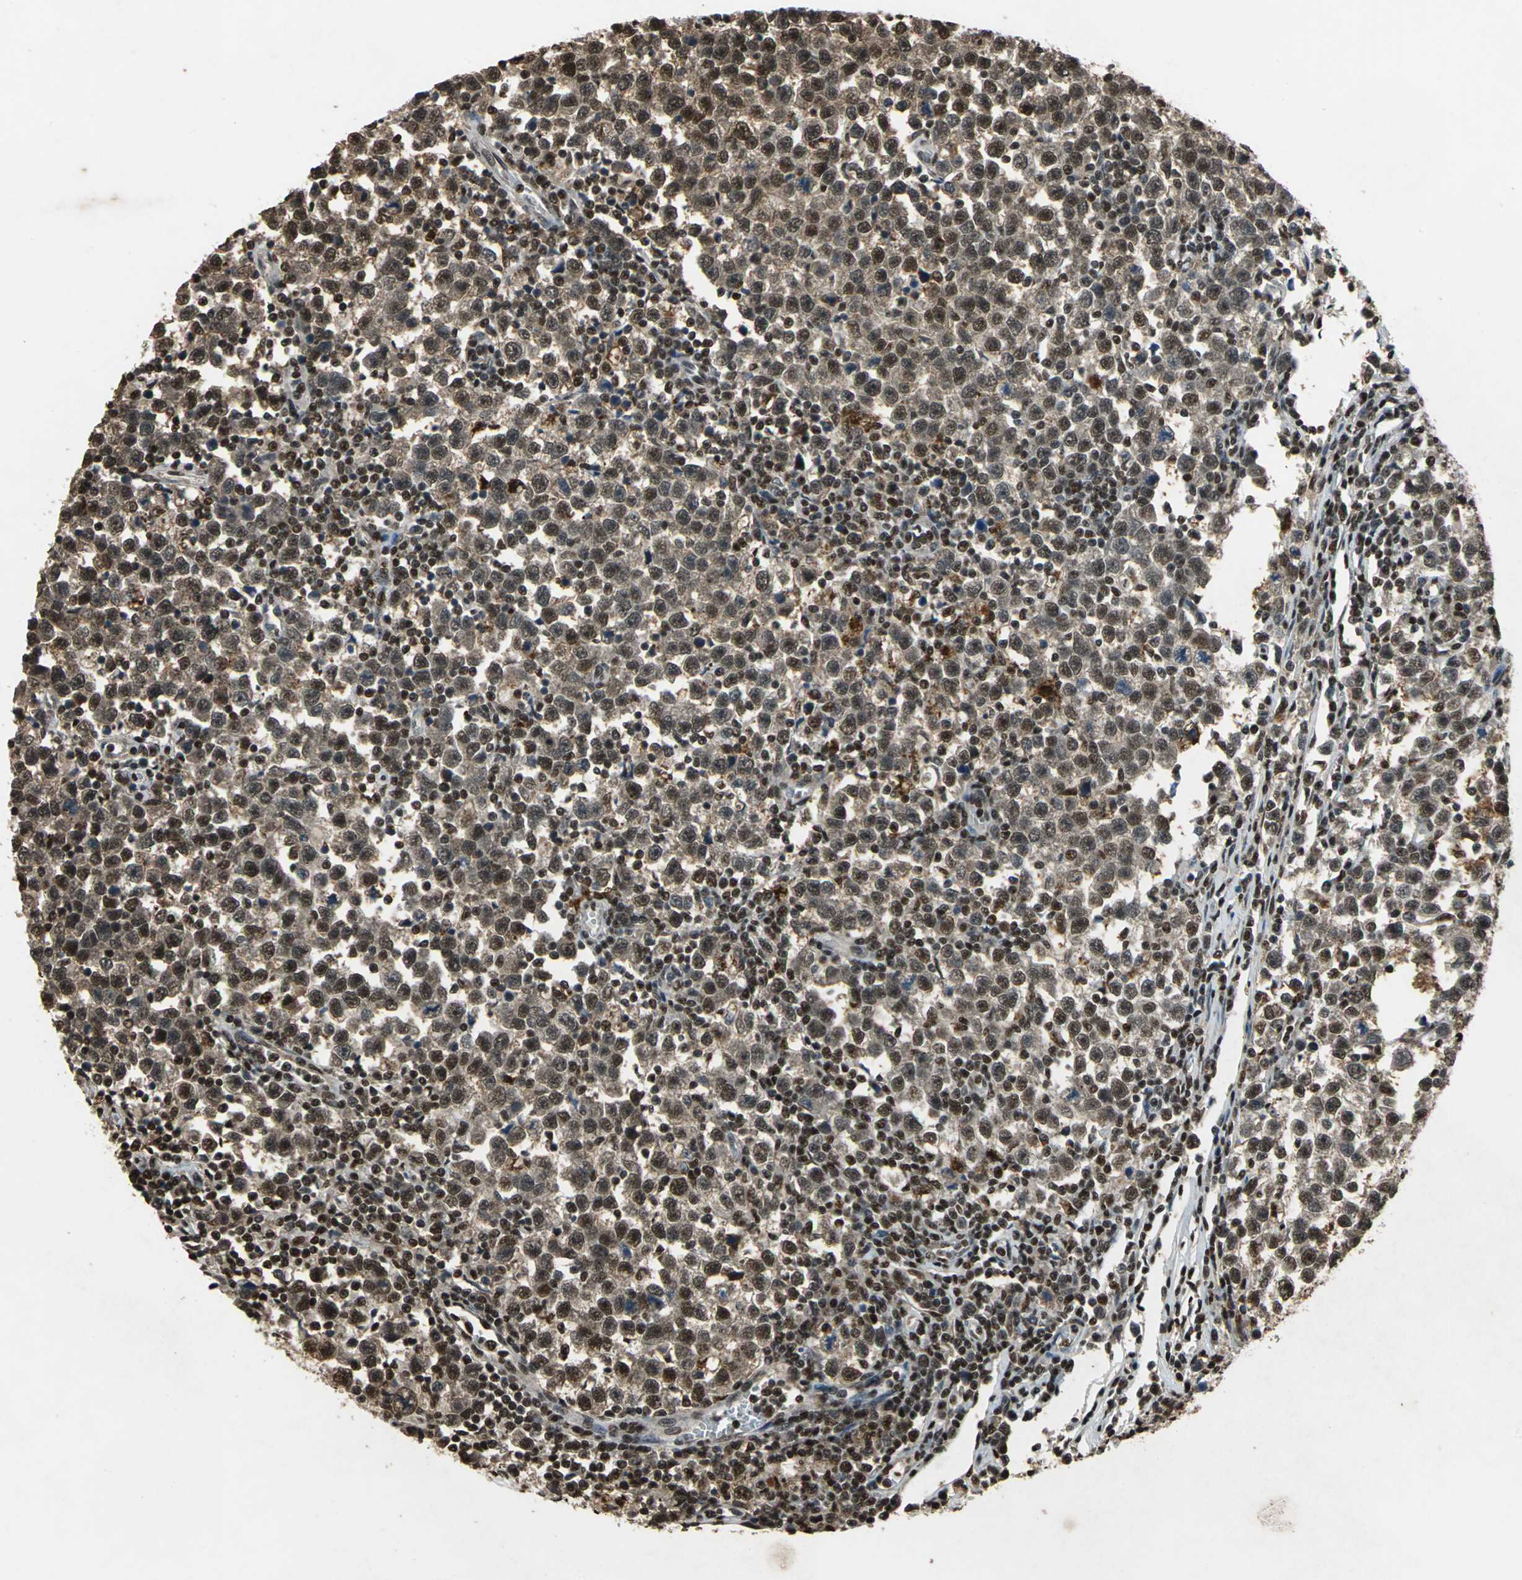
{"staining": {"intensity": "moderate", "quantity": ">75%", "location": "cytoplasmic/membranous,nuclear"}, "tissue": "testis cancer", "cell_type": "Tumor cells", "image_type": "cancer", "snomed": [{"axis": "morphology", "description": "Seminoma, NOS"}, {"axis": "topography", "description": "Testis"}], "caption": "Tumor cells display medium levels of moderate cytoplasmic/membranous and nuclear positivity in about >75% of cells in human testis seminoma.", "gene": "ANP32A", "patient": {"sex": "male", "age": 43}}